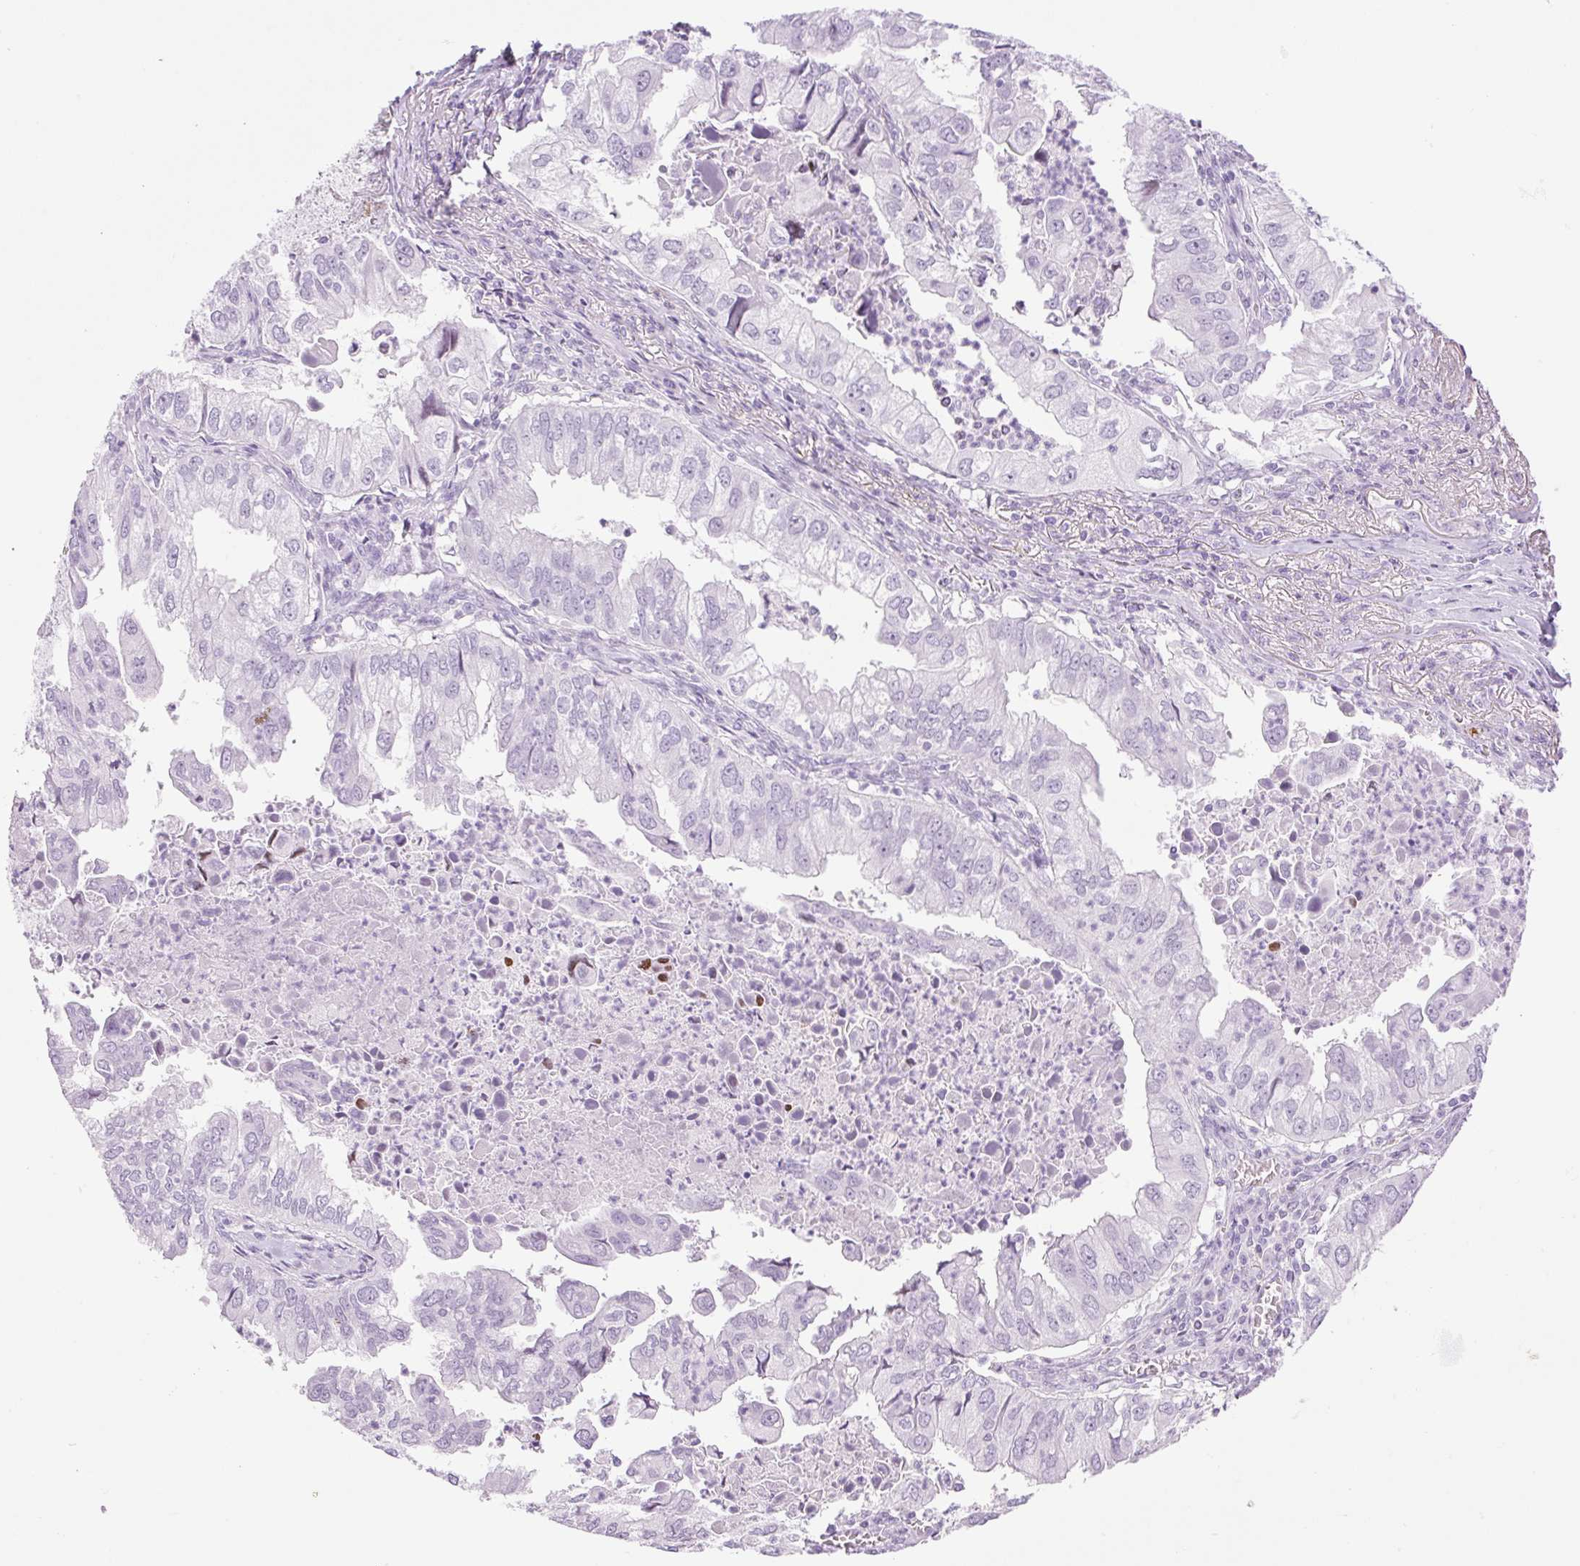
{"staining": {"intensity": "negative", "quantity": "none", "location": "none"}, "tissue": "lung cancer", "cell_type": "Tumor cells", "image_type": "cancer", "snomed": [{"axis": "morphology", "description": "Adenocarcinoma, NOS"}, {"axis": "topography", "description": "Lung"}], "caption": "Immunohistochemistry (IHC) of human lung cancer (adenocarcinoma) displays no staining in tumor cells.", "gene": "SP140L", "patient": {"sex": "male", "age": 48}}